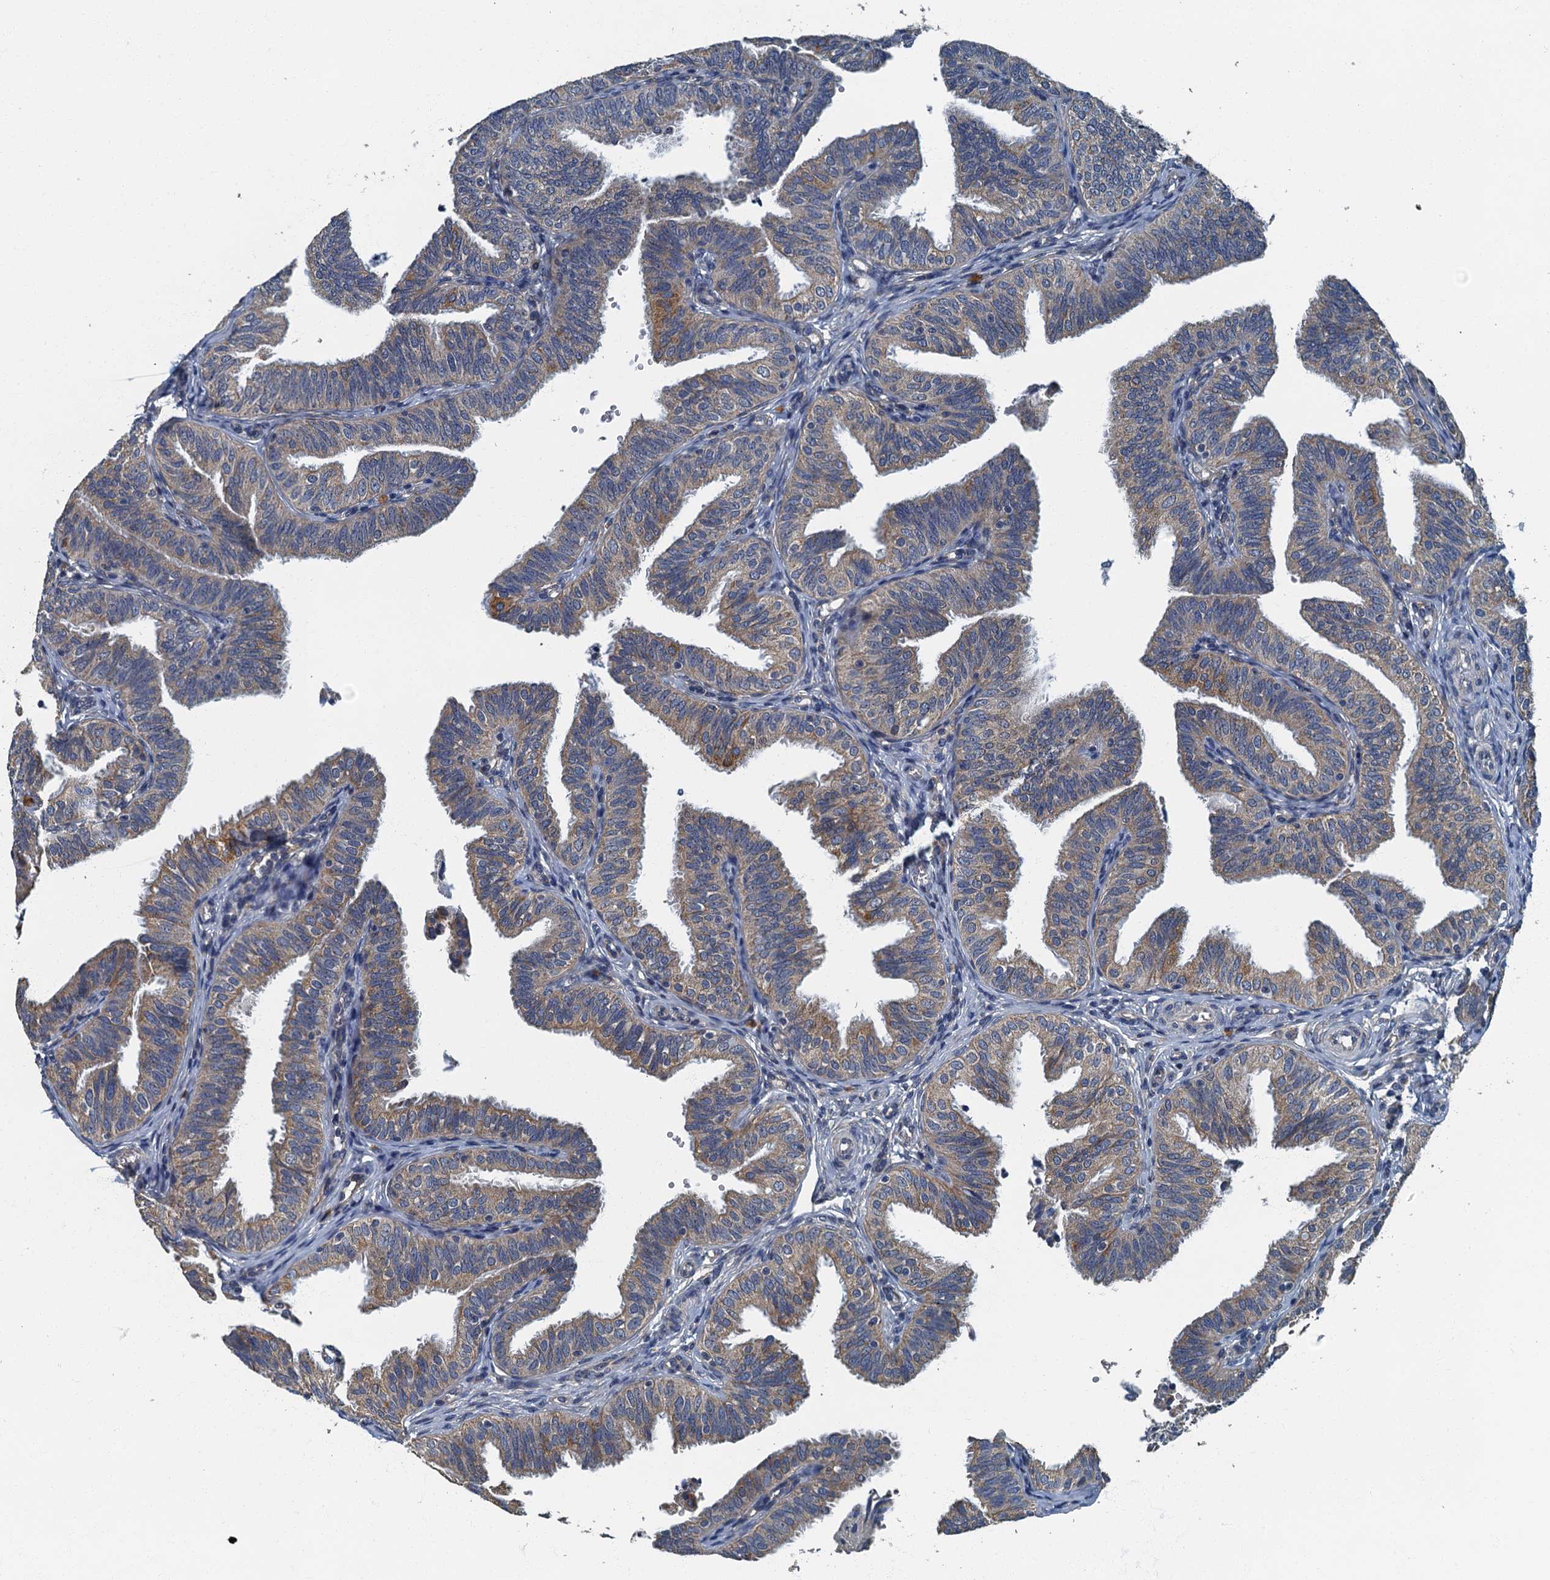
{"staining": {"intensity": "weak", "quantity": "25%-75%", "location": "cytoplasmic/membranous"}, "tissue": "fallopian tube", "cell_type": "Glandular cells", "image_type": "normal", "snomed": [{"axis": "morphology", "description": "Normal tissue, NOS"}, {"axis": "topography", "description": "Fallopian tube"}], "caption": "Immunohistochemistry micrograph of normal fallopian tube stained for a protein (brown), which reveals low levels of weak cytoplasmic/membranous expression in about 25%-75% of glandular cells.", "gene": "DDX49", "patient": {"sex": "female", "age": 35}}